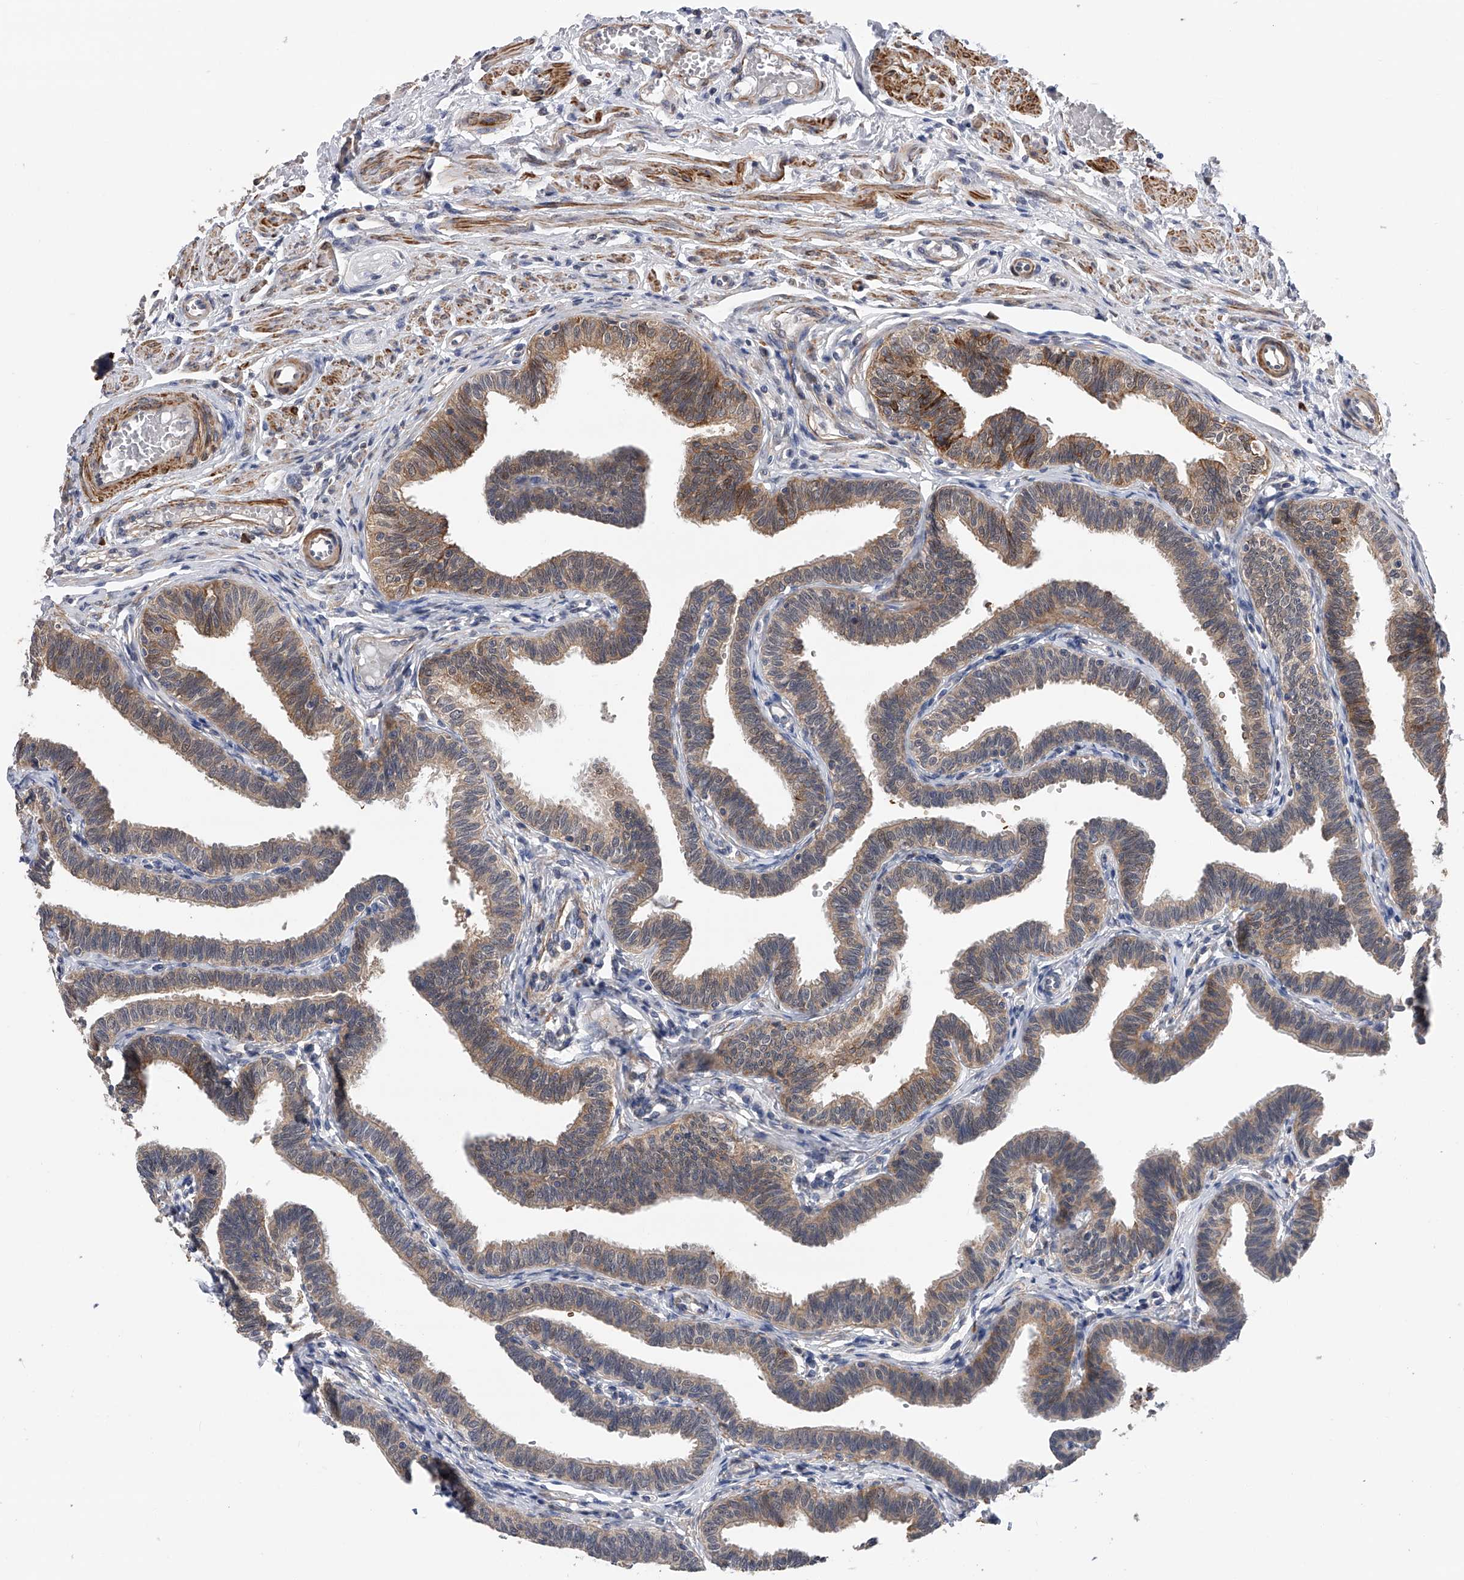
{"staining": {"intensity": "moderate", "quantity": ">75%", "location": "cytoplasmic/membranous"}, "tissue": "fallopian tube", "cell_type": "Glandular cells", "image_type": "normal", "snomed": [{"axis": "morphology", "description": "Normal tissue, NOS"}, {"axis": "topography", "description": "Fallopian tube"}, {"axis": "topography", "description": "Ovary"}], "caption": "High-magnification brightfield microscopy of normal fallopian tube stained with DAB (3,3'-diaminobenzidine) (brown) and counterstained with hematoxylin (blue). glandular cells exhibit moderate cytoplasmic/membranous staining is seen in about>75% of cells. (Stains: DAB in brown, nuclei in blue, Microscopy: brightfield microscopy at high magnification).", "gene": "SPOCK1", "patient": {"sex": "female", "age": 23}}